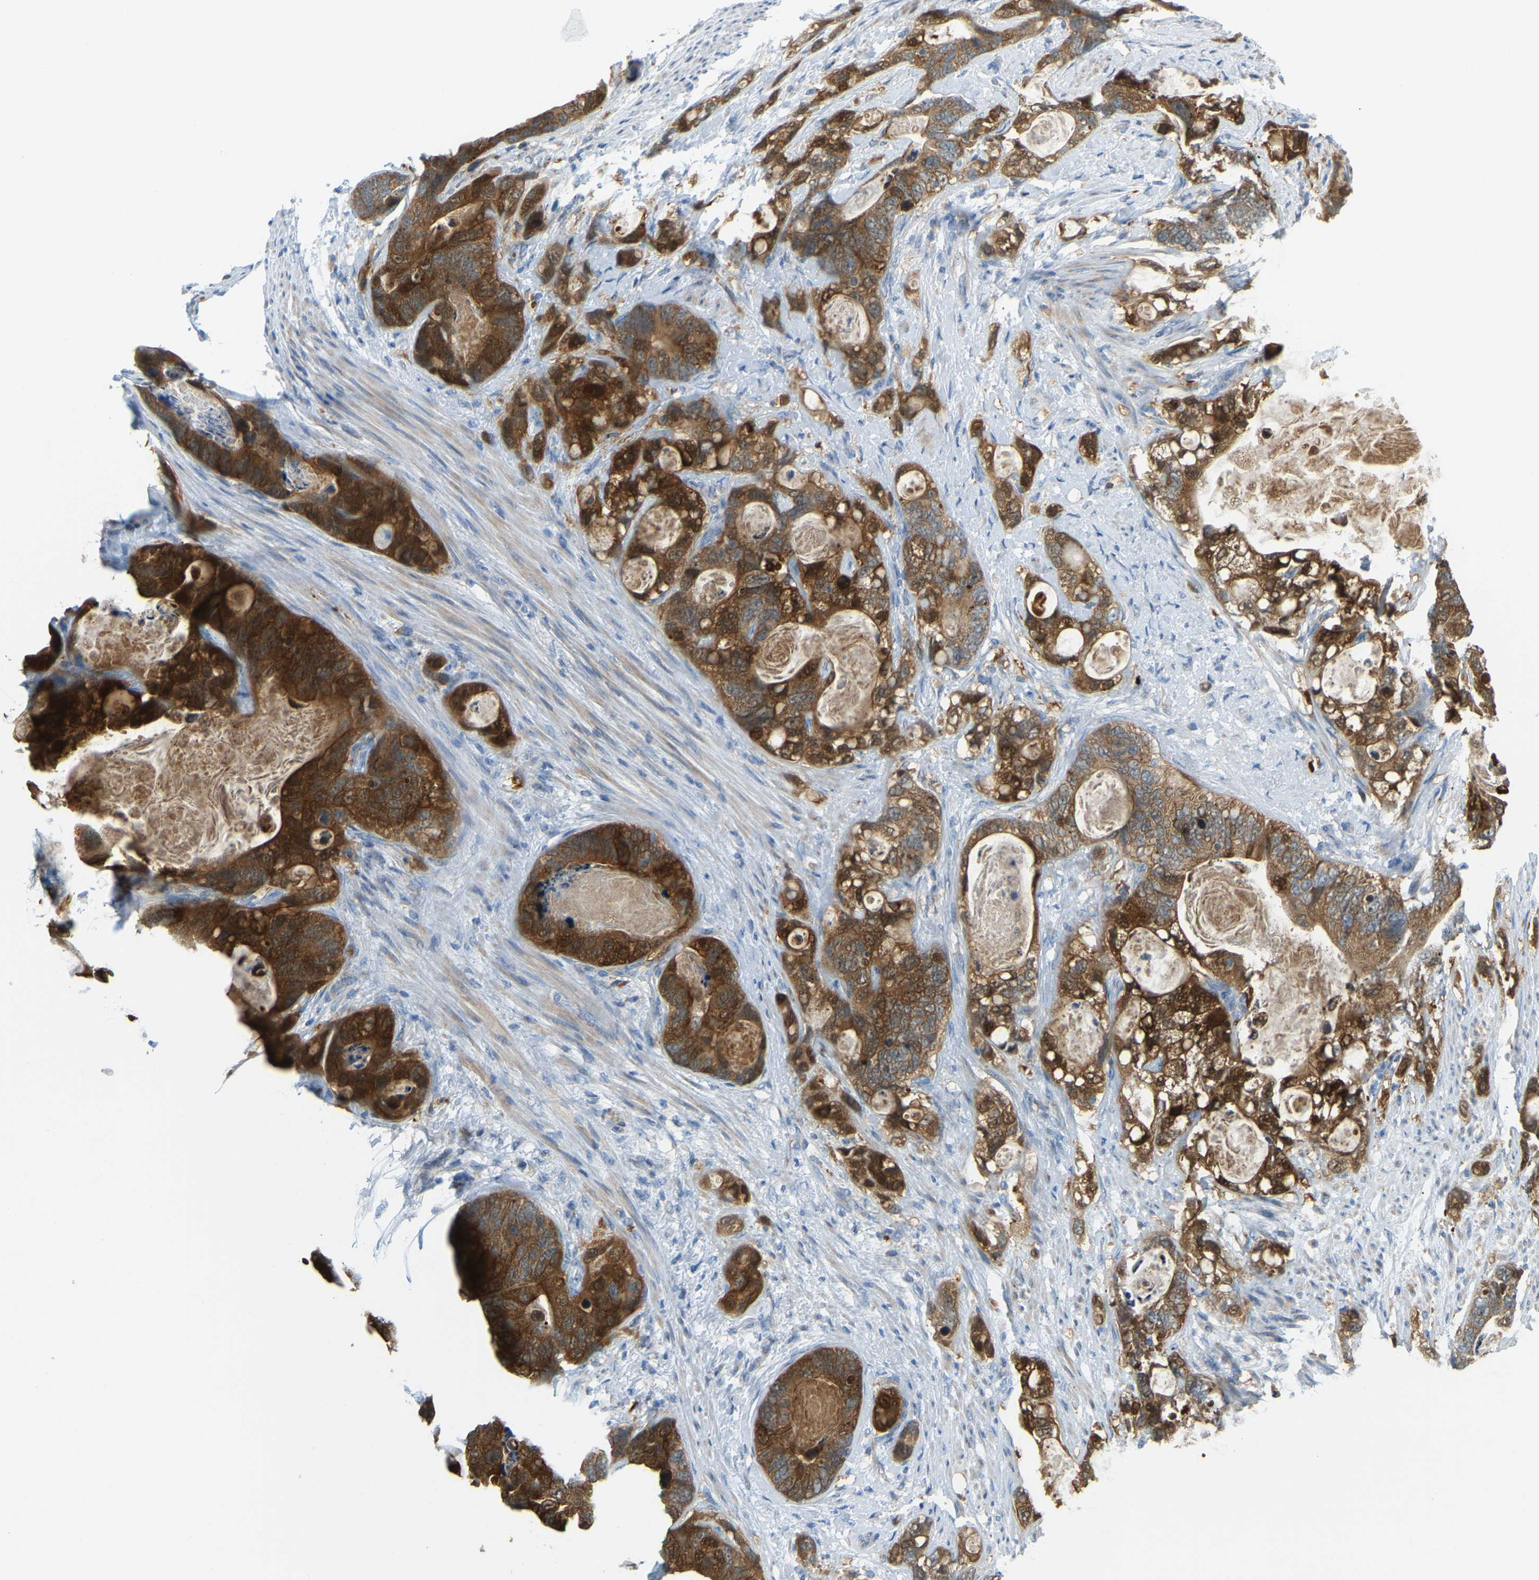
{"staining": {"intensity": "strong", "quantity": ">75%", "location": "cytoplasmic/membranous"}, "tissue": "stomach cancer", "cell_type": "Tumor cells", "image_type": "cancer", "snomed": [{"axis": "morphology", "description": "Normal tissue, NOS"}, {"axis": "morphology", "description": "Adenocarcinoma, NOS"}, {"axis": "topography", "description": "Stomach"}], "caption": "Stomach cancer (adenocarcinoma) tissue shows strong cytoplasmic/membranous staining in about >75% of tumor cells, visualized by immunohistochemistry. (brown staining indicates protein expression, while blue staining denotes nuclei).", "gene": "GDA", "patient": {"sex": "female", "age": 89}}